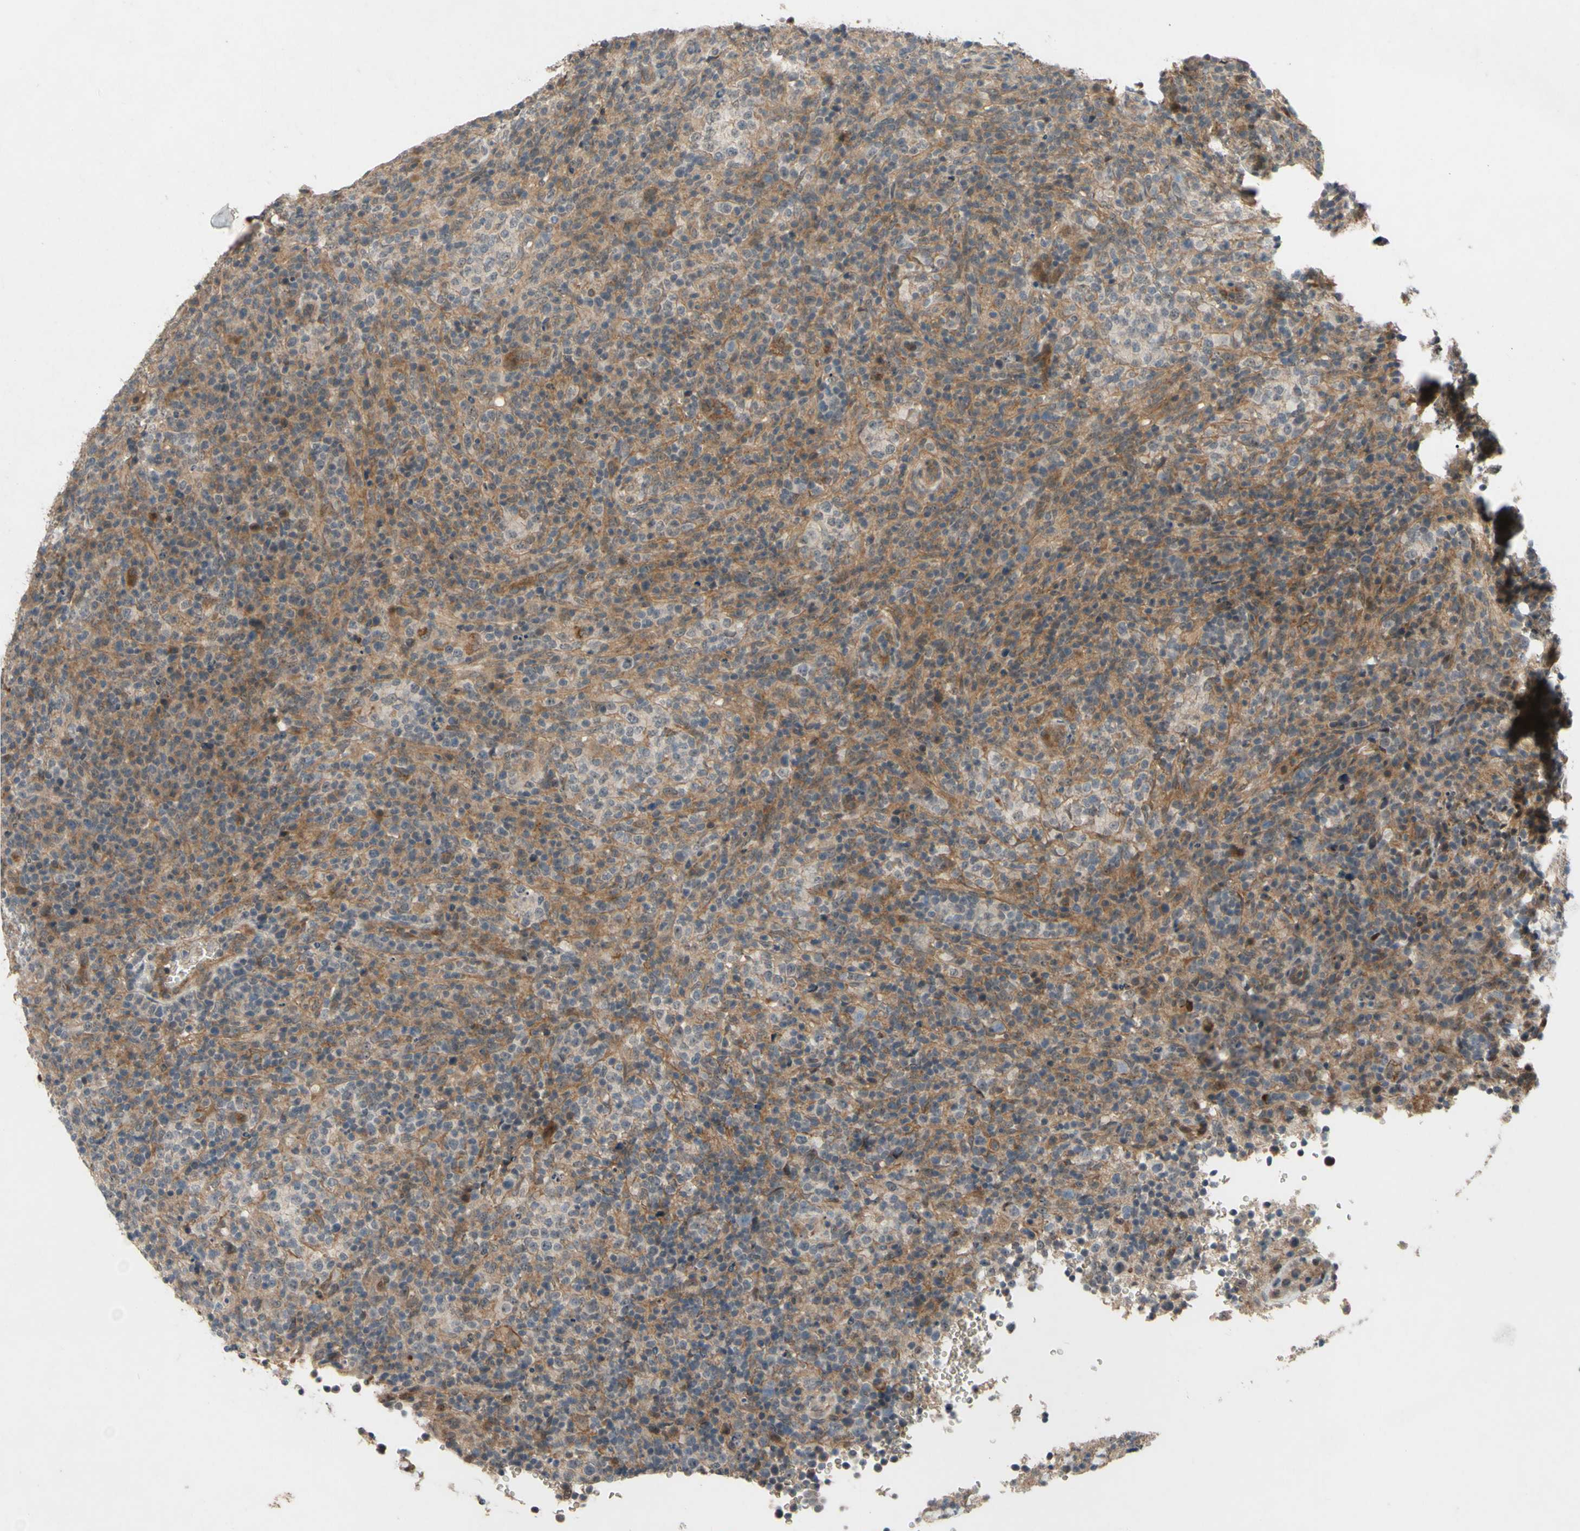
{"staining": {"intensity": "weak", "quantity": ">75%", "location": "cytoplasmic/membranous"}, "tissue": "lymphoma", "cell_type": "Tumor cells", "image_type": "cancer", "snomed": [{"axis": "morphology", "description": "Malignant lymphoma, non-Hodgkin's type, High grade"}, {"axis": "topography", "description": "Lymph node"}], "caption": "Human lymphoma stained with a protein marker demonstrates weak staining in tumor cells.", "gene": "ALK", "patient": {"sex": "female", "age": 76}}